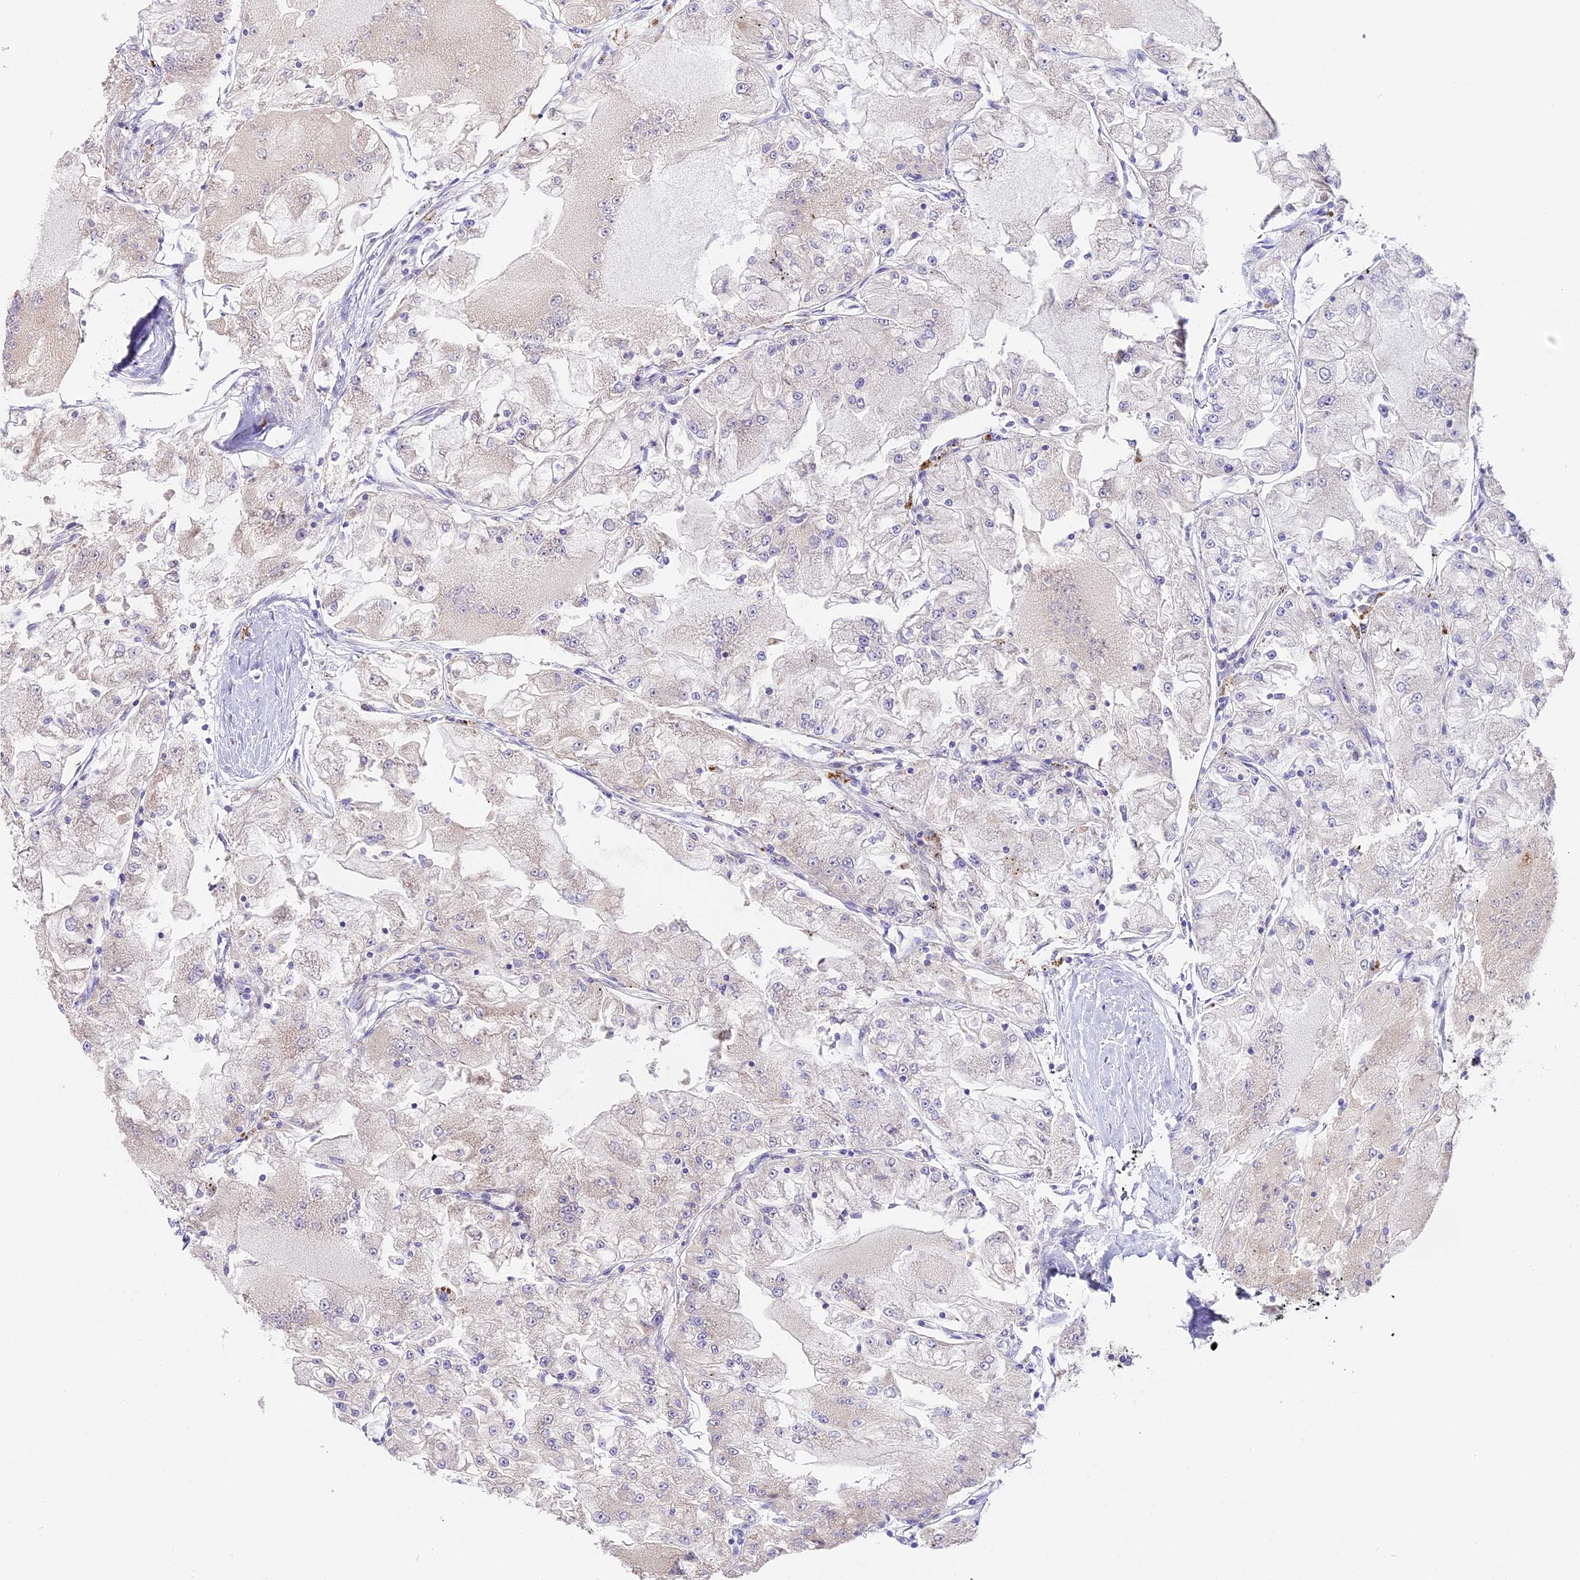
{"staining": {"intensity": "negative", "quantity": "none", "location": "none"}, "tissue": "renal cancer", "cell_type": "Tumor cells", "image_type": "cancer", "snomed": [{"axis": "morphology", "description": "Adenocarcinoma, NOS"}, {"axis": "topography", "description": "Kidney"}], "caption": "Micrograph shows no protein expression in tumor cells of renal cancer (adenocarcinoma) tissue. Brightfield microscopy of IHC stained with DAB (brown) and hematoxylin (blue), captured at high magnification.", "gene": "LYPD6", "patient": {"sex": "female", "age": 72}}